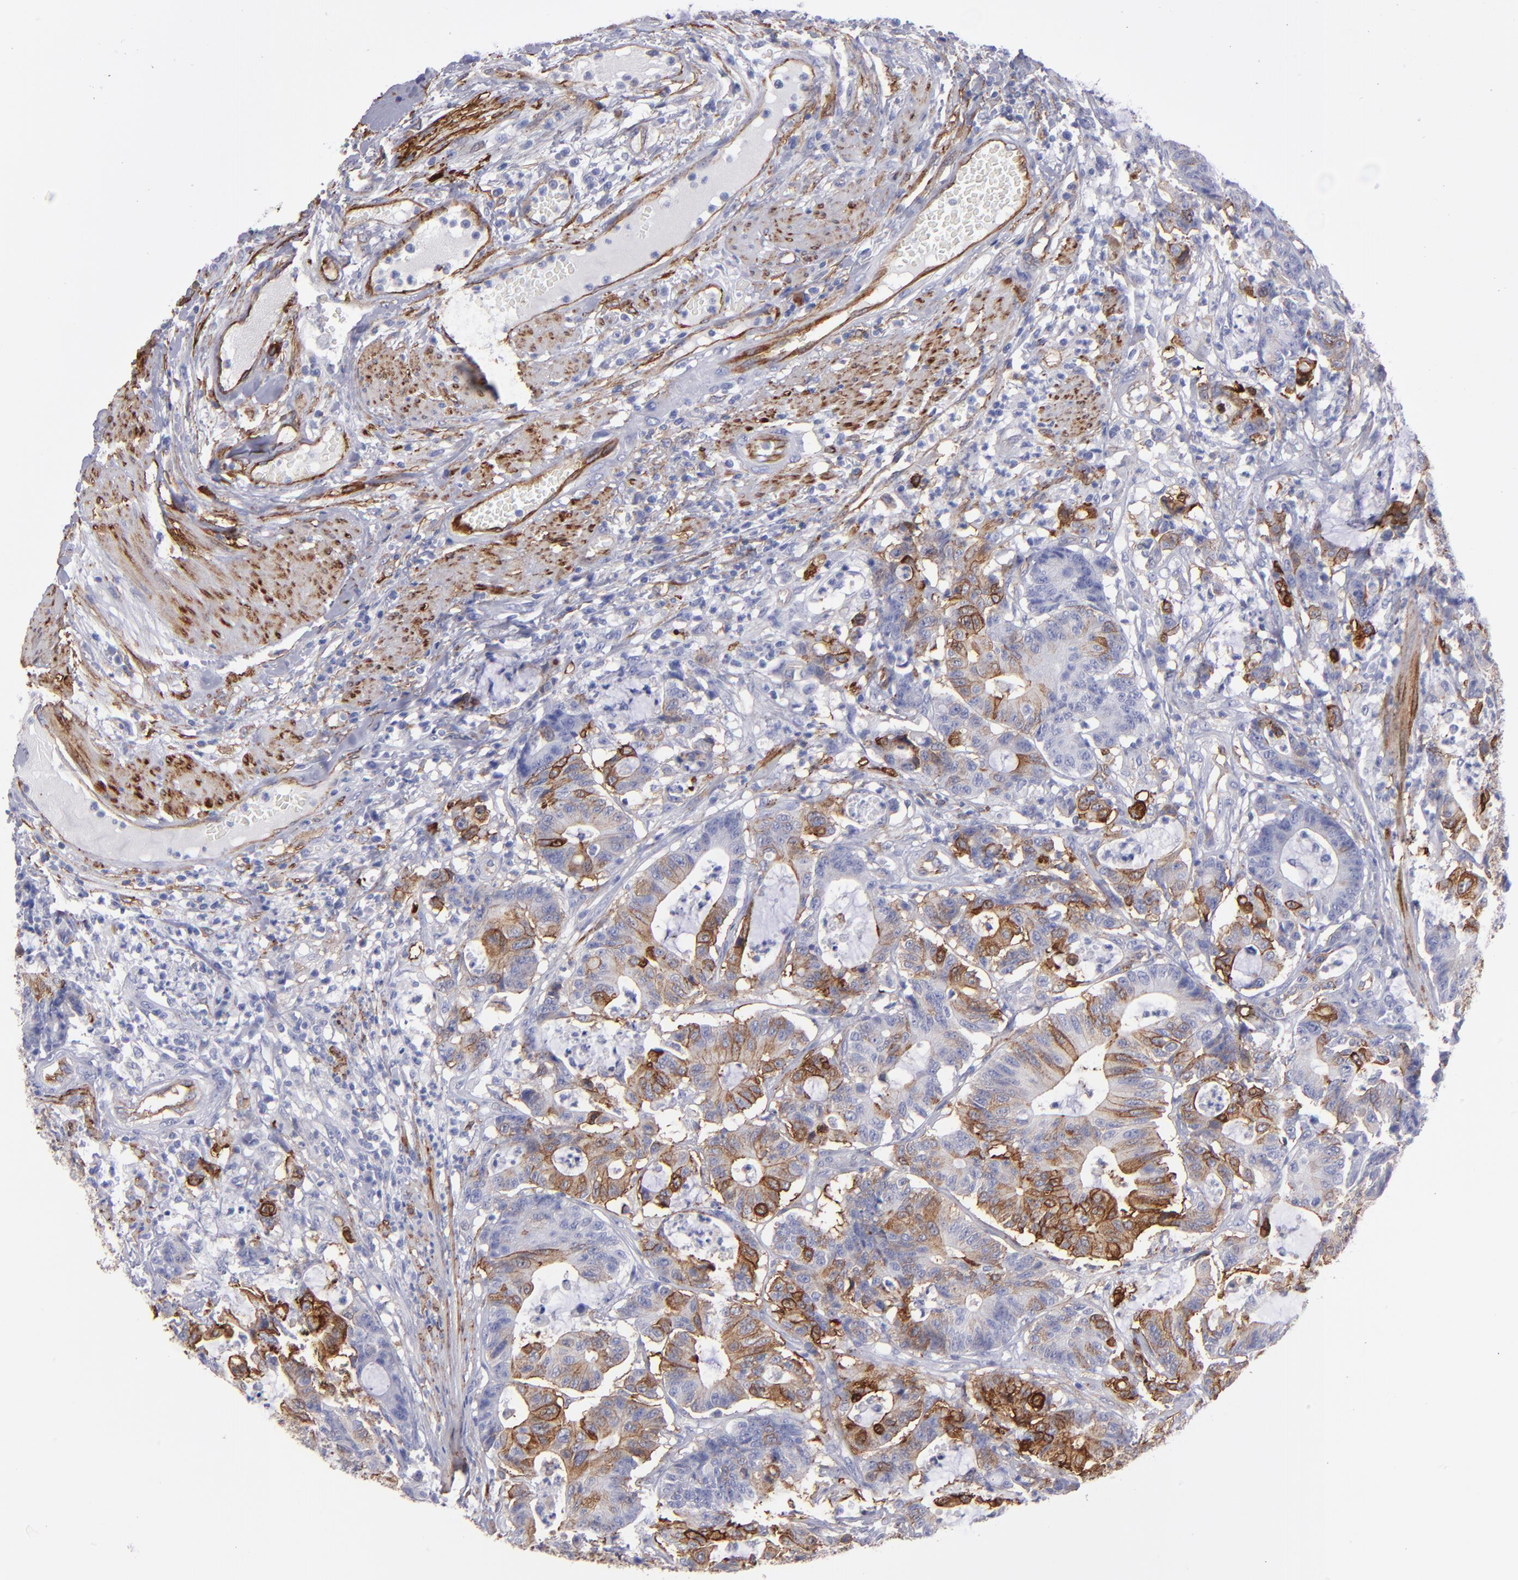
{"staining": {"intensity": "moderate", "quantity": "25%-75%", "location": "cytoplasmic/membranous"}, "tissue": "colorectal cancer", "cell_type": "Tumor cells", "image_type": "cancer", "snomed": [{"axis": "morphology", "description": "Adenocarcinoma, NOS"}, {"axis": "topography", "description": "Colon"}], "caption": "A photomicrograph of colorectal adenocarcinoma stained for a protein shows moderate cytoplasmic/membranous brown staining in tumor cells.", "gene": "AHNAK2", "patient": {"sex": "female", "age": 84}}